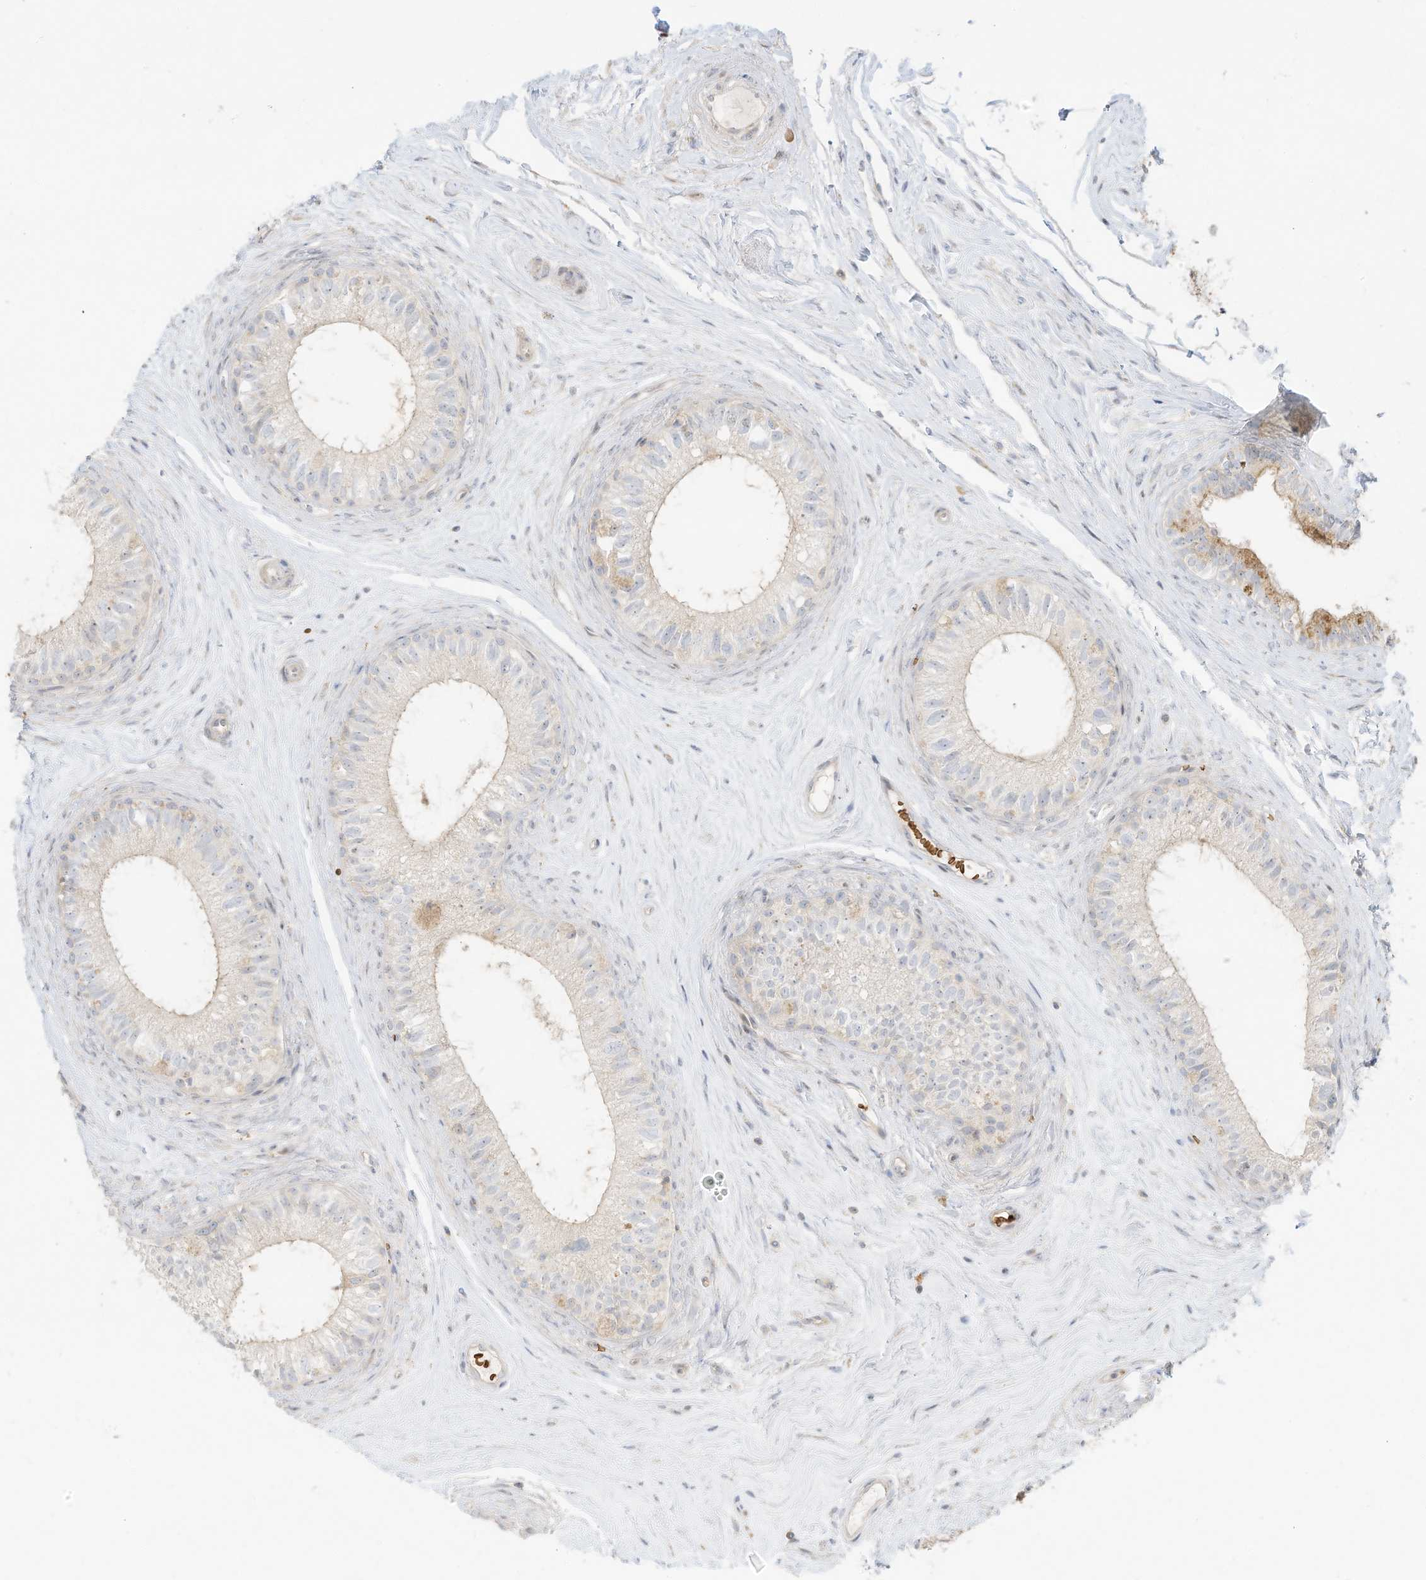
{"staining": {"intensity": "moderate", "quantity": "25%-75%", "location": "cytoplasmic/membranous"}, "tissue": "epididymis", "cell_type": "Glandular cells", "image_type": "normal", "snomed": [{"axis": "morphology", "description": "Normal tissue, NOS"}, {"axis": "topography", "description": "Epididymis"}], "caption": "A micrograph showing moderate cytoplasmic/membranous positivity in approximately 25%-75% of glandular cells in benign epididymis, as visualized by brown immunohistochemical staining.", "gene": "OFD1", "patient": {"sex": "male", "age": 71}}